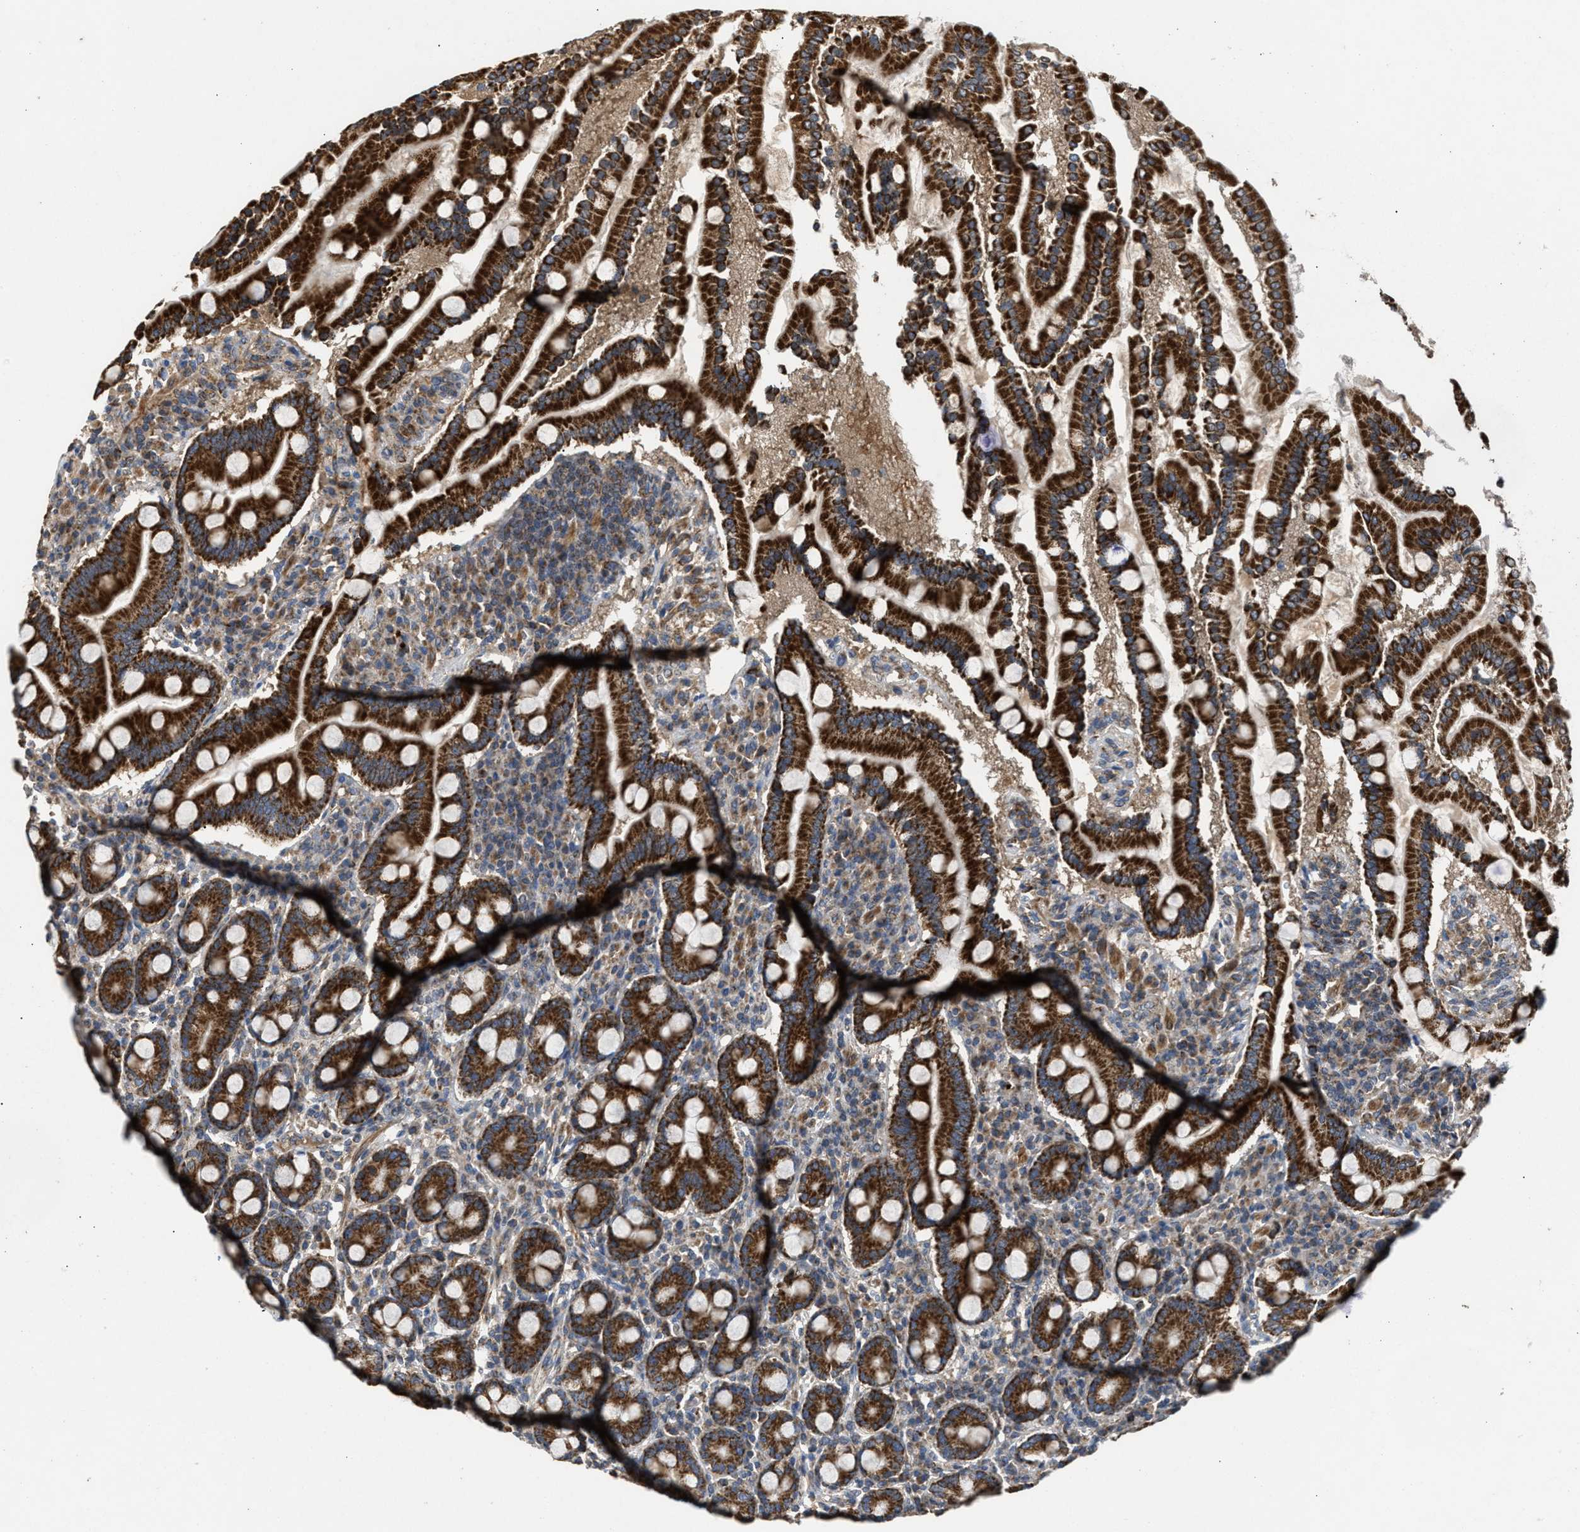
{"staining": {"intensity": "strong", "quantity": ">75%", "location": "cytoplasmic/membranous"}, "tissue": "duodenum", "cell_type": "Glandular cells", "image_type": "normal", "snomed": [{"axis": "morphology", "description": "Normal tissue, NOS"}, {"axis": "topography", "description": "Duodenum"}], "caption": "Strong cytoplasmic/membranous expression for a protein is seen in approximately >75% of glandular cells of unremarkable duodenum using IHC.", "gene": "TACO1", "patient": {"sex": "male", "age": 50}}